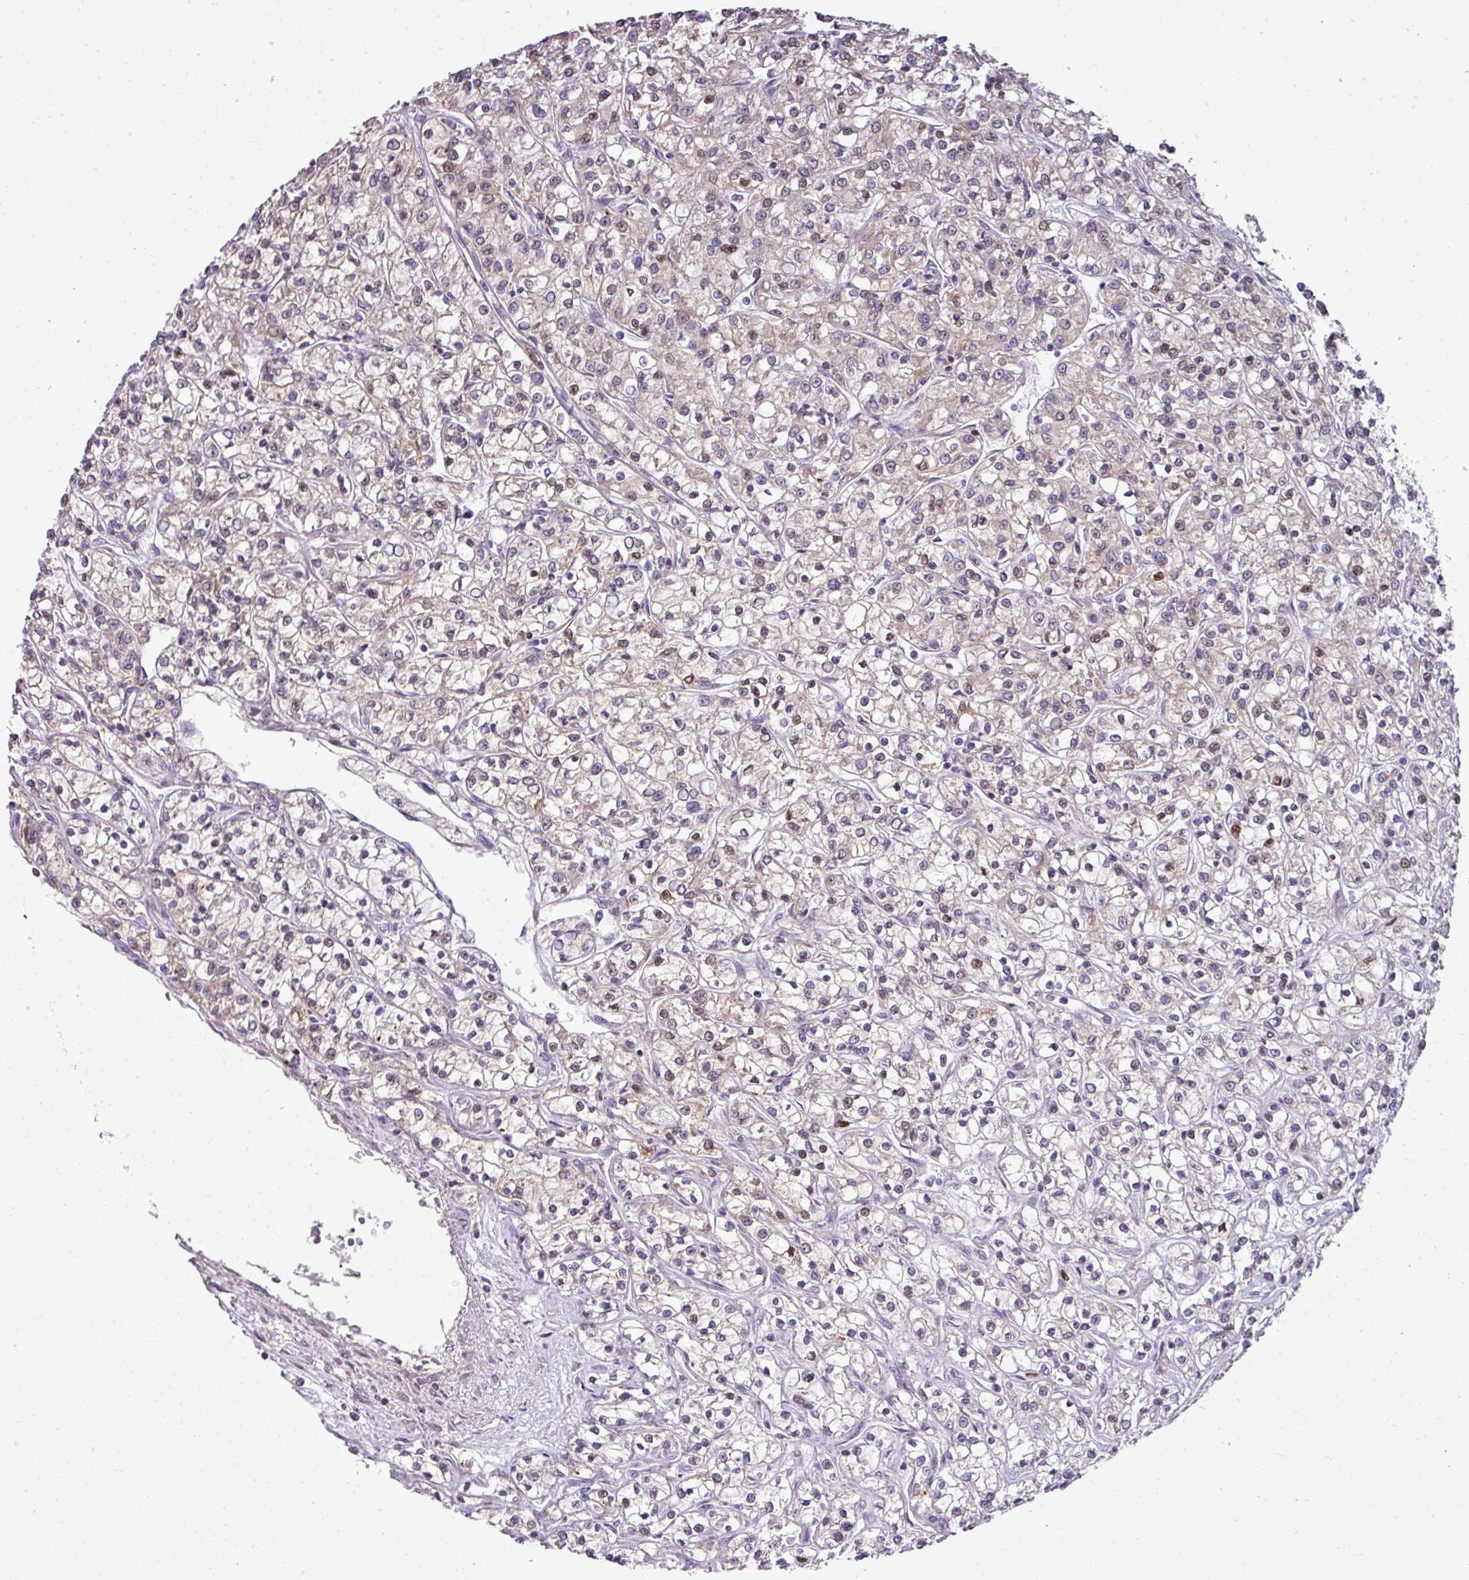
{"staining": {"intensity": "weak", "quantity": "25%-75%", "location": "cytoplasmic/membranous"}, "tissue": "renal cancer", "cell_type": "Tumor cells", "image_type": "cancer", "snomed": [{"axis": "morphology", "description": "Adenocarcinoma, NOS"}, {"axis": "topography", "description": "Kidney"}], "caption": "High-power microscopy captured an immunohistochemistry (IHC) histopathology image of adenocarcinoma (renal), revealing weak cytoplasmic/membranous positivity in approximately 25%-75% of tumor cells.", "gene": "STAT5A", "patient": {"sex": "female", "age": 59}}